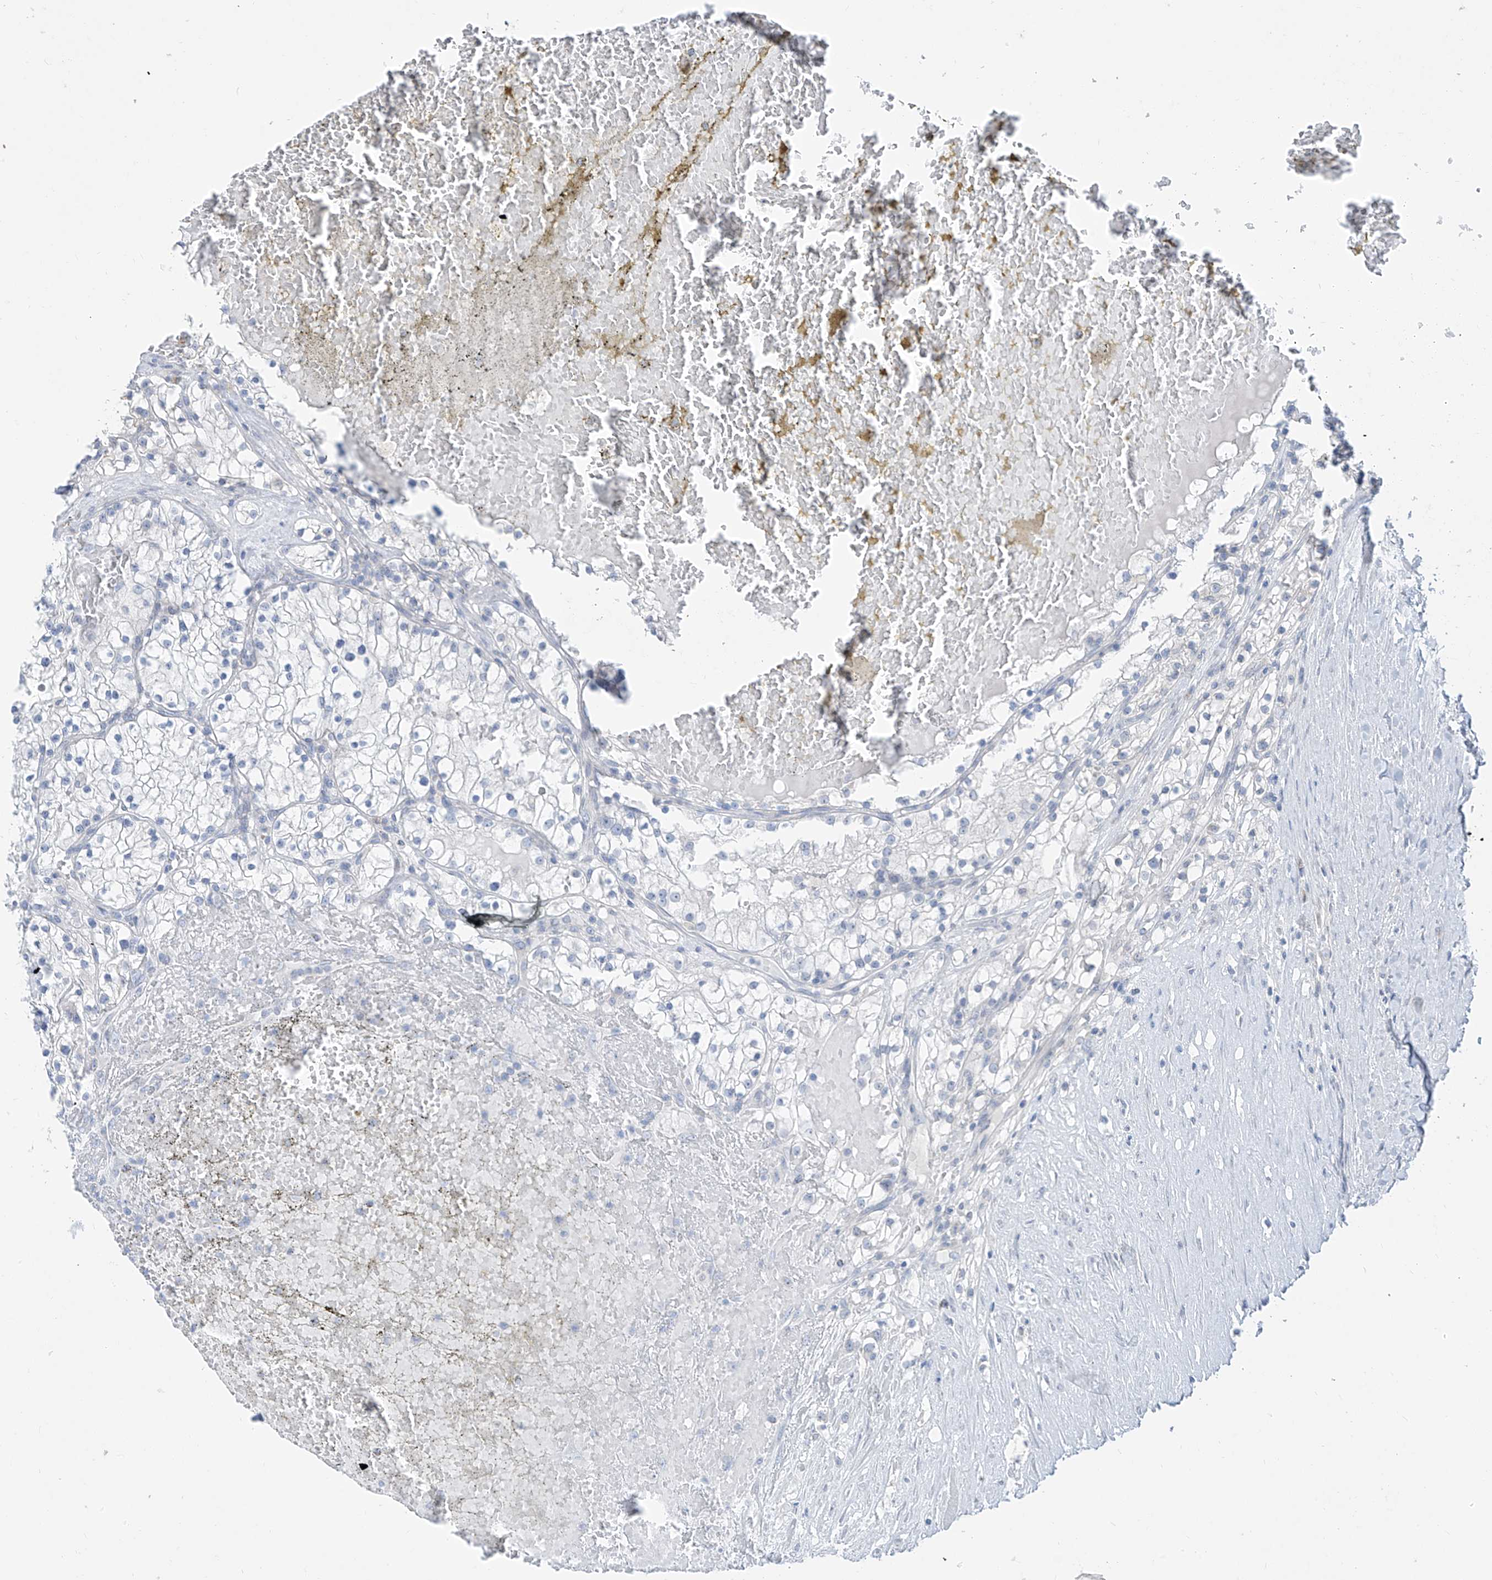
{"staining": {"intensity": "negative", "quantity": "none", "location": "none"}, "tissue": "renal cancer", "cell_type": "Tumor cells", "image_type": "cancer", "snomed": [{"axis": "morphology", "description": "Normal tissue, NOS"}, {"axis": "morphology", "description": "Adenocarcinoma, NOS"}, {"axis": "topography", "description": "Kidney"}], "caption": "Immunohistochemical staining of human renal cancer (adenocarcinoma) exhibits no significant expression in tumor cells.", "gene": "KRTAP25-1", "patient": {"sex": "male", "age": 68}}